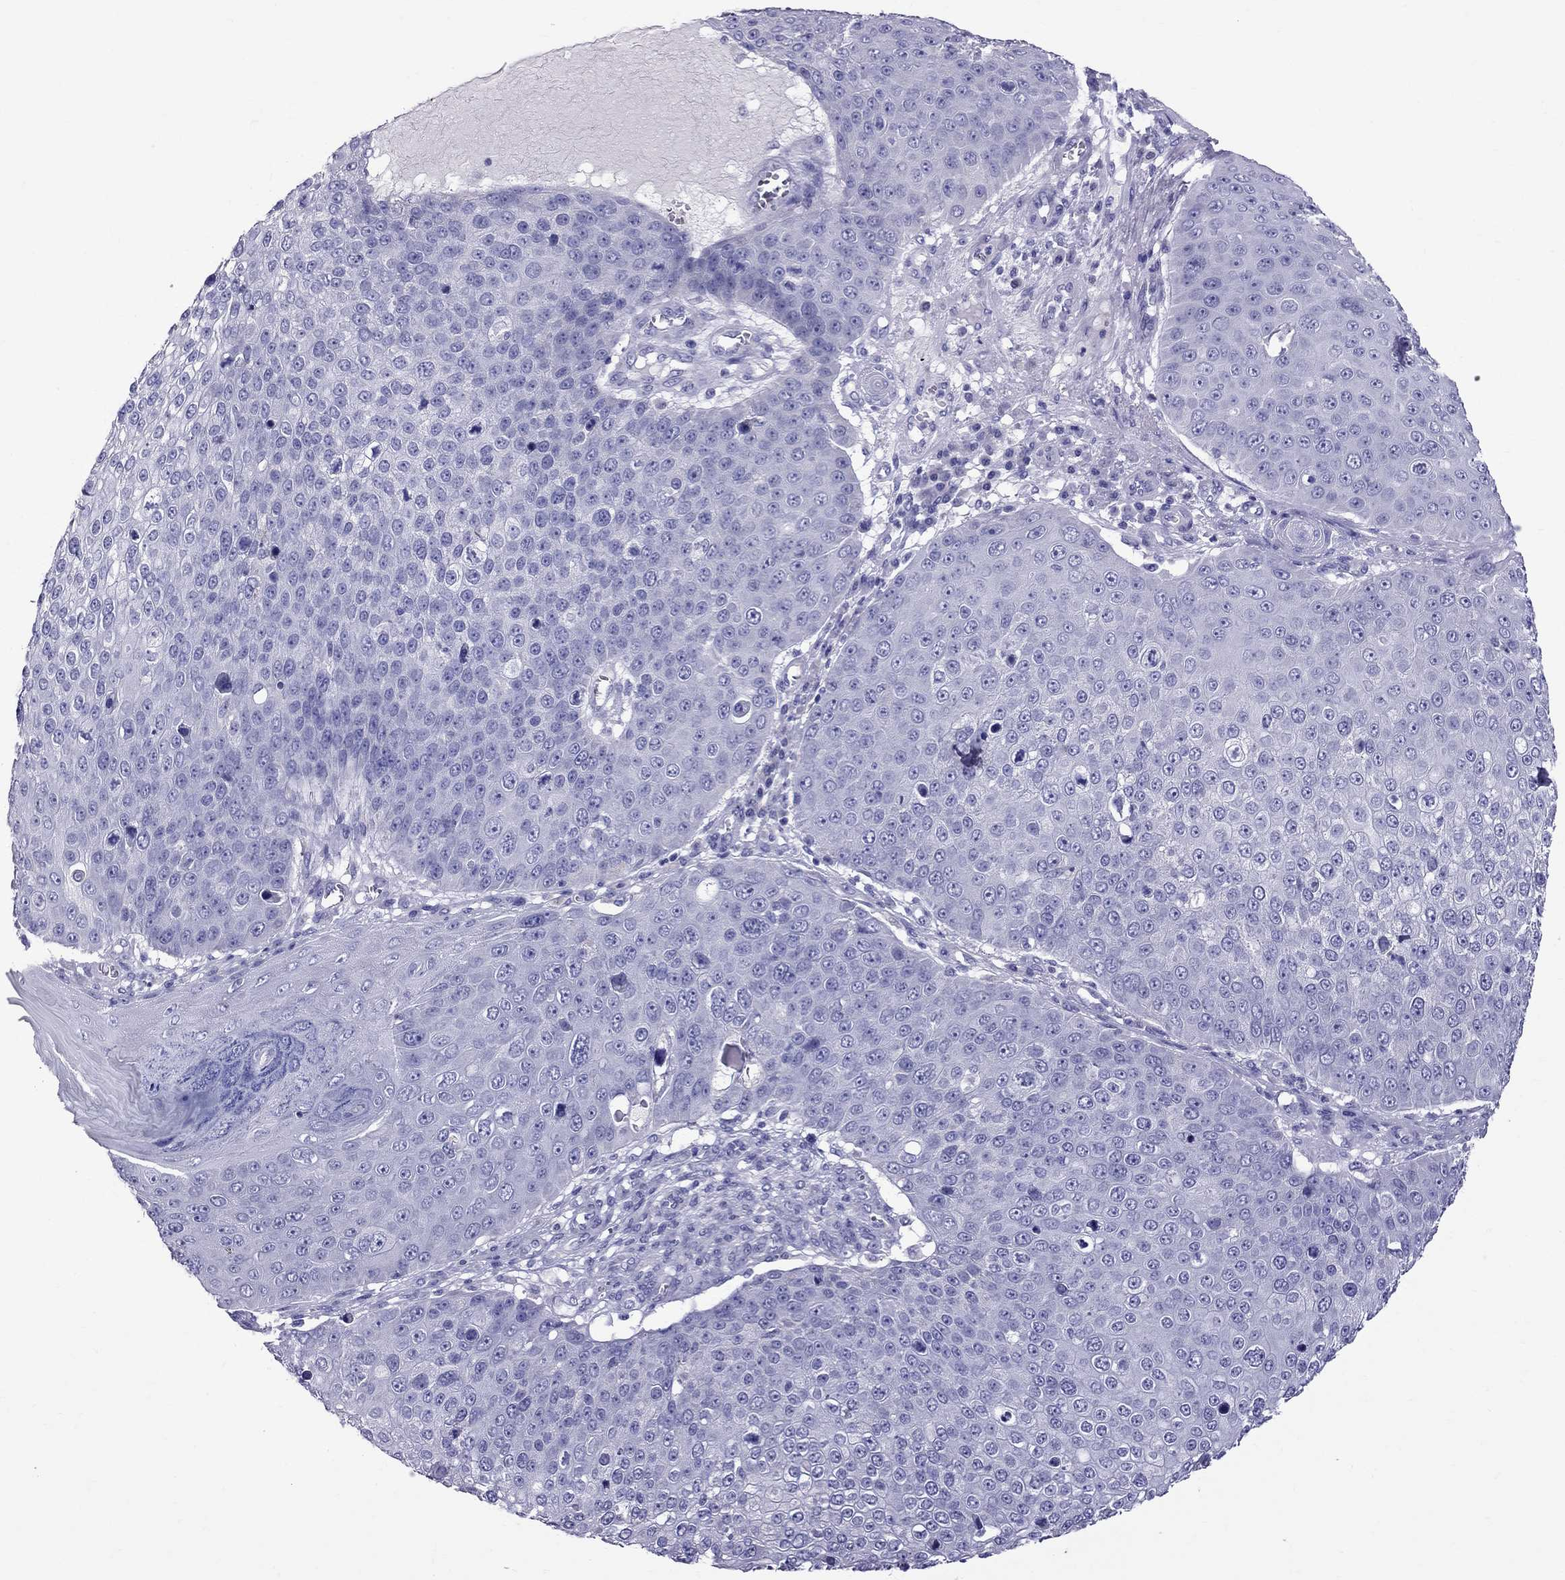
{"staining": {"intensity": "negative", "quantity": "none", "location": "none"}, "tissue": "skin cancer", "cell_type": "Tumor cells", "image_type": "cancer", "snomed": [{"axis": "morphology", "description": "Squamous cell carcinoma, NOS"}, {"axis": "topography", "description": "Skin"}], "caption": "Tumor cells show no significant protein staining in squamous cell carcinoma (skin).", "gene": "TTLL13", "patient": {"sex": "male", "age": 71}}